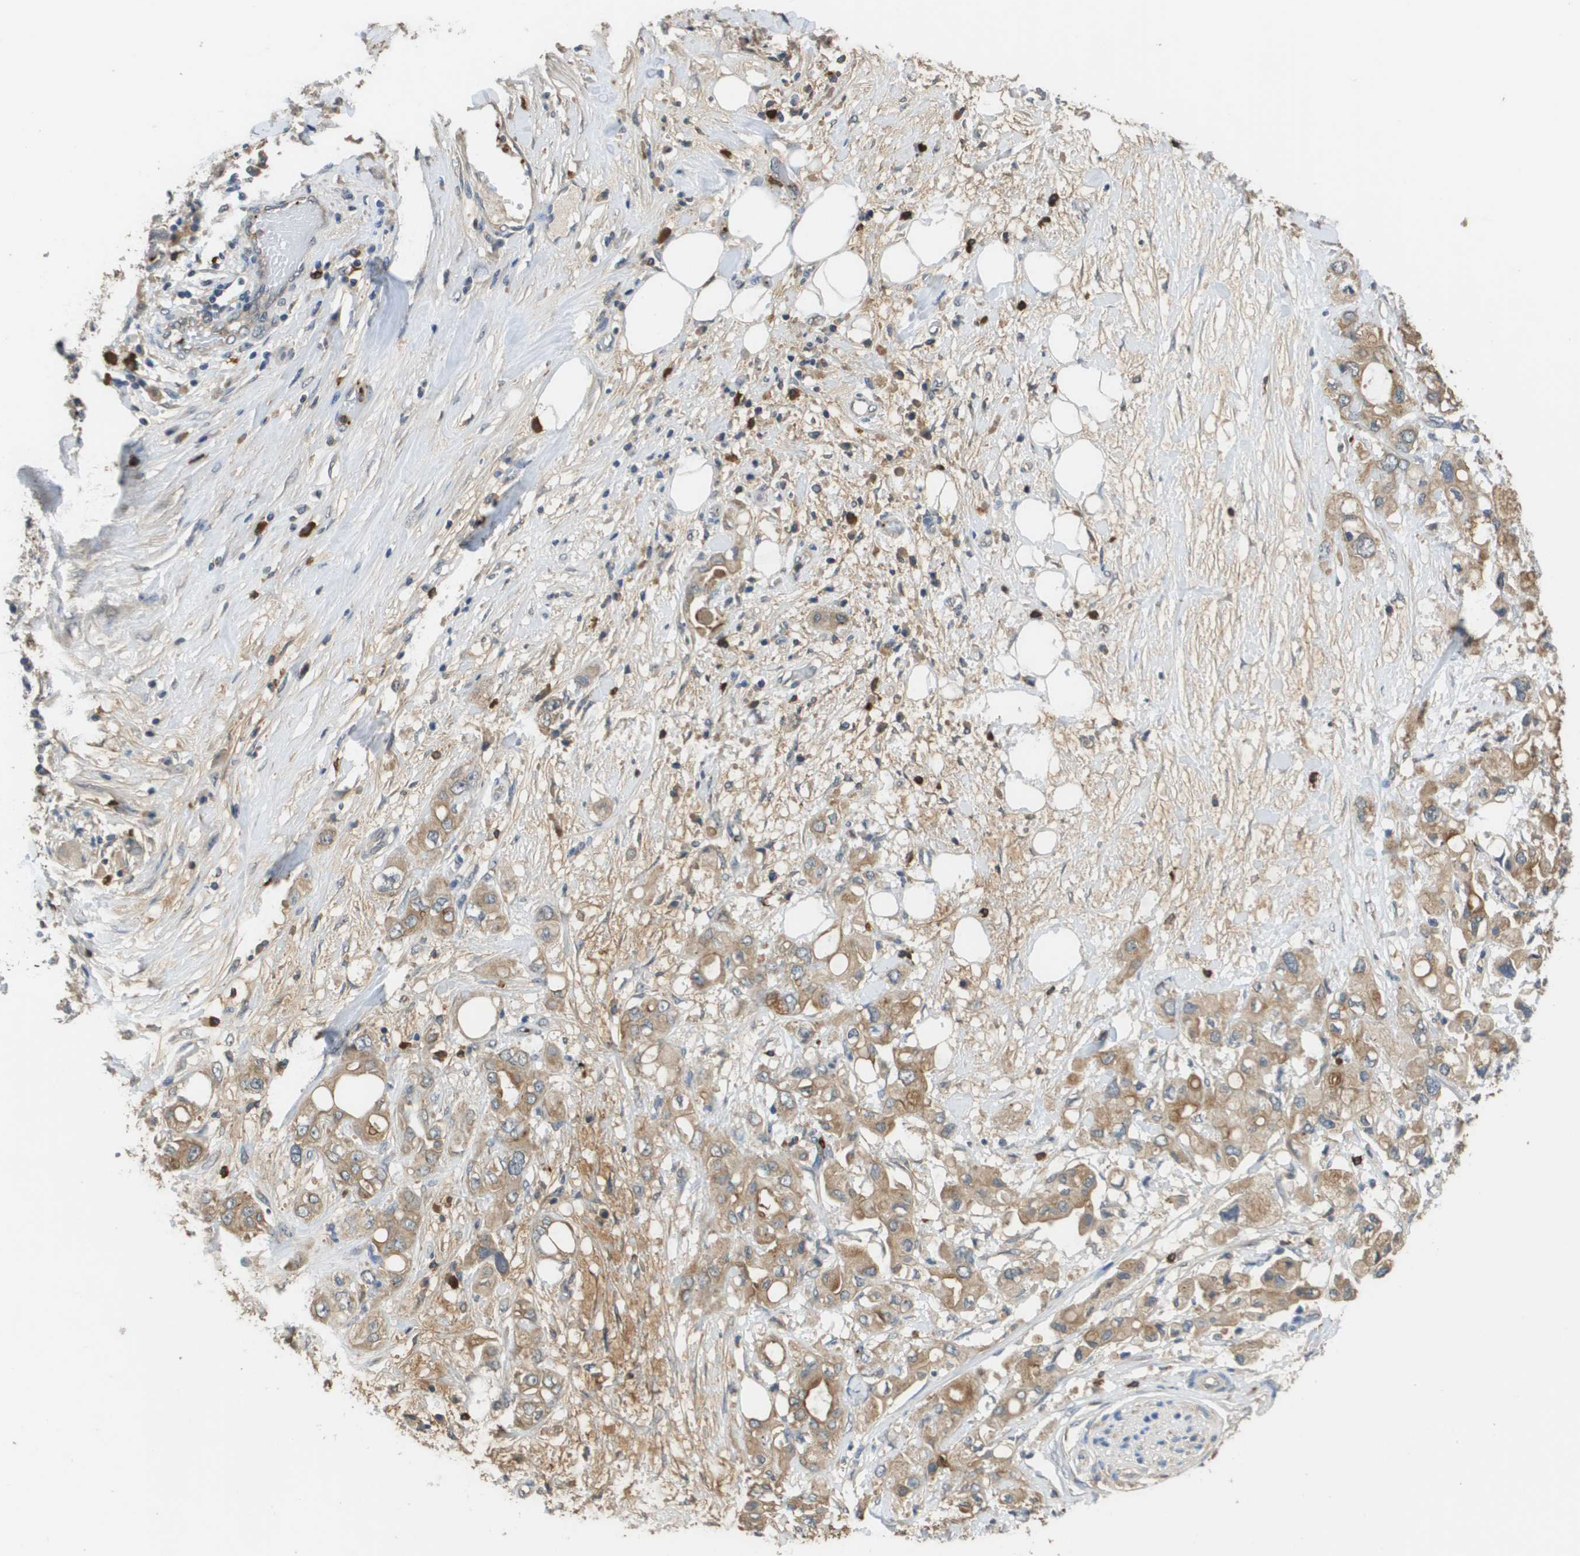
{"staining": {"intensity": "moderate", "quantity": ">75%", "location": "cytoplasmic/membranous"}, "tissue": "pancreatic cancer", "cell_type": "Tumor cells", "image_type": "cancer", "snomed": [{"axis": "morphology", "description": "Adenocarcinoma, NOS"}, {"axis": "topography", "description": "Pancreas"}], "caption": "Human pancreatic adenocarcinoma stained with a brown dye reveals moderate cytoplasmic/membranous positive staining in about >75% of tumor cells.", "gene": "RAB27B", "patient": {"sex": "female", "age": 56}}